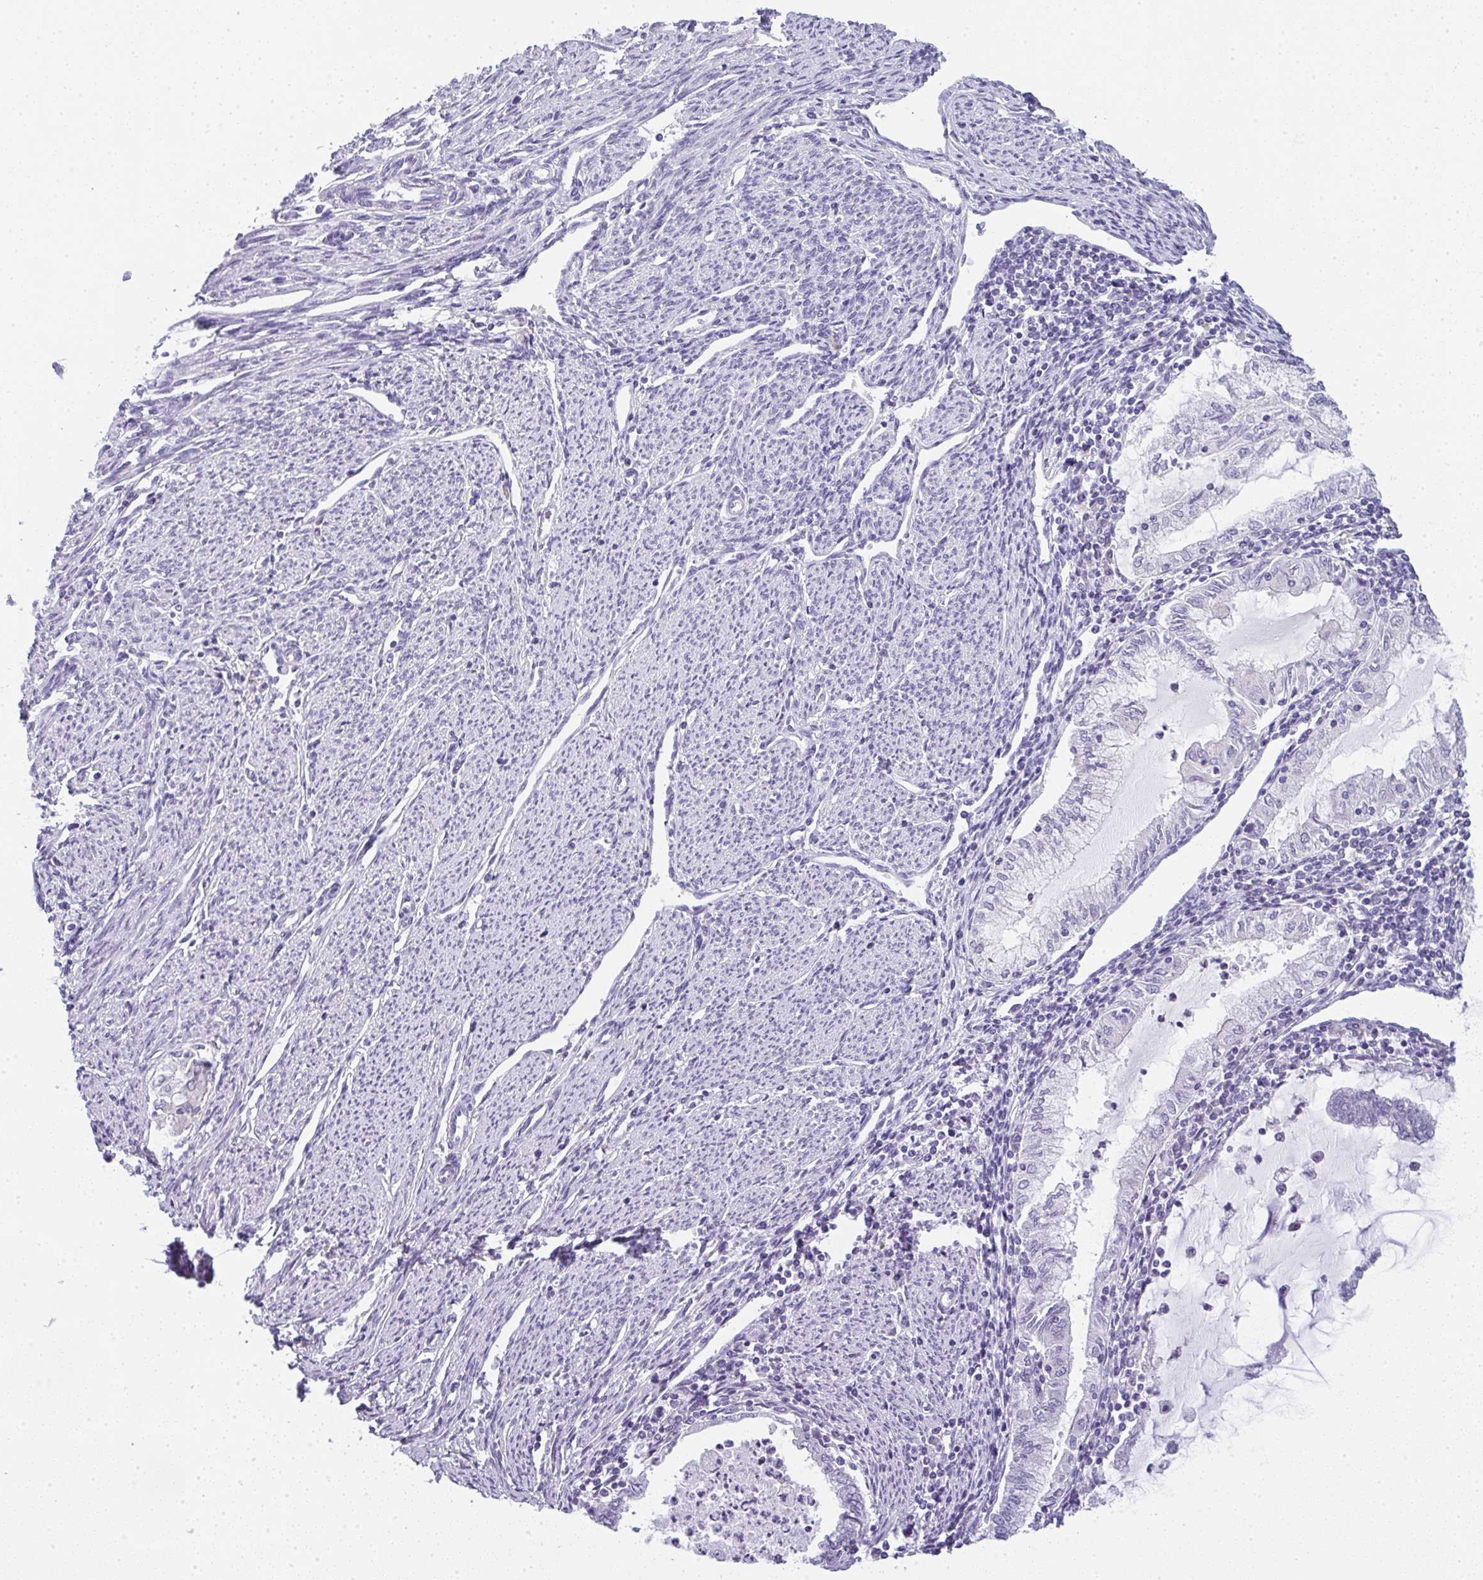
{"staining": {"intensity": "negative", "quantity": "none", "location": "none"}, "tissue": "endometrial cancer", "cell_type": "Tumor cells", "image_type": "cancer", "snomed": [{"axis": "morphology", "description": "Adenocarcinoma, NOS"}, {"axis": "topography", "description": "Endometrium"}], "caption": "High power microscopy histopathology image of an immunohistochemistry micrograph of endometrial cancer, revealing no significant positivity in tumor cells.", "gene": "LPAR4", "patient": {"sex": "female", "age": 79}}